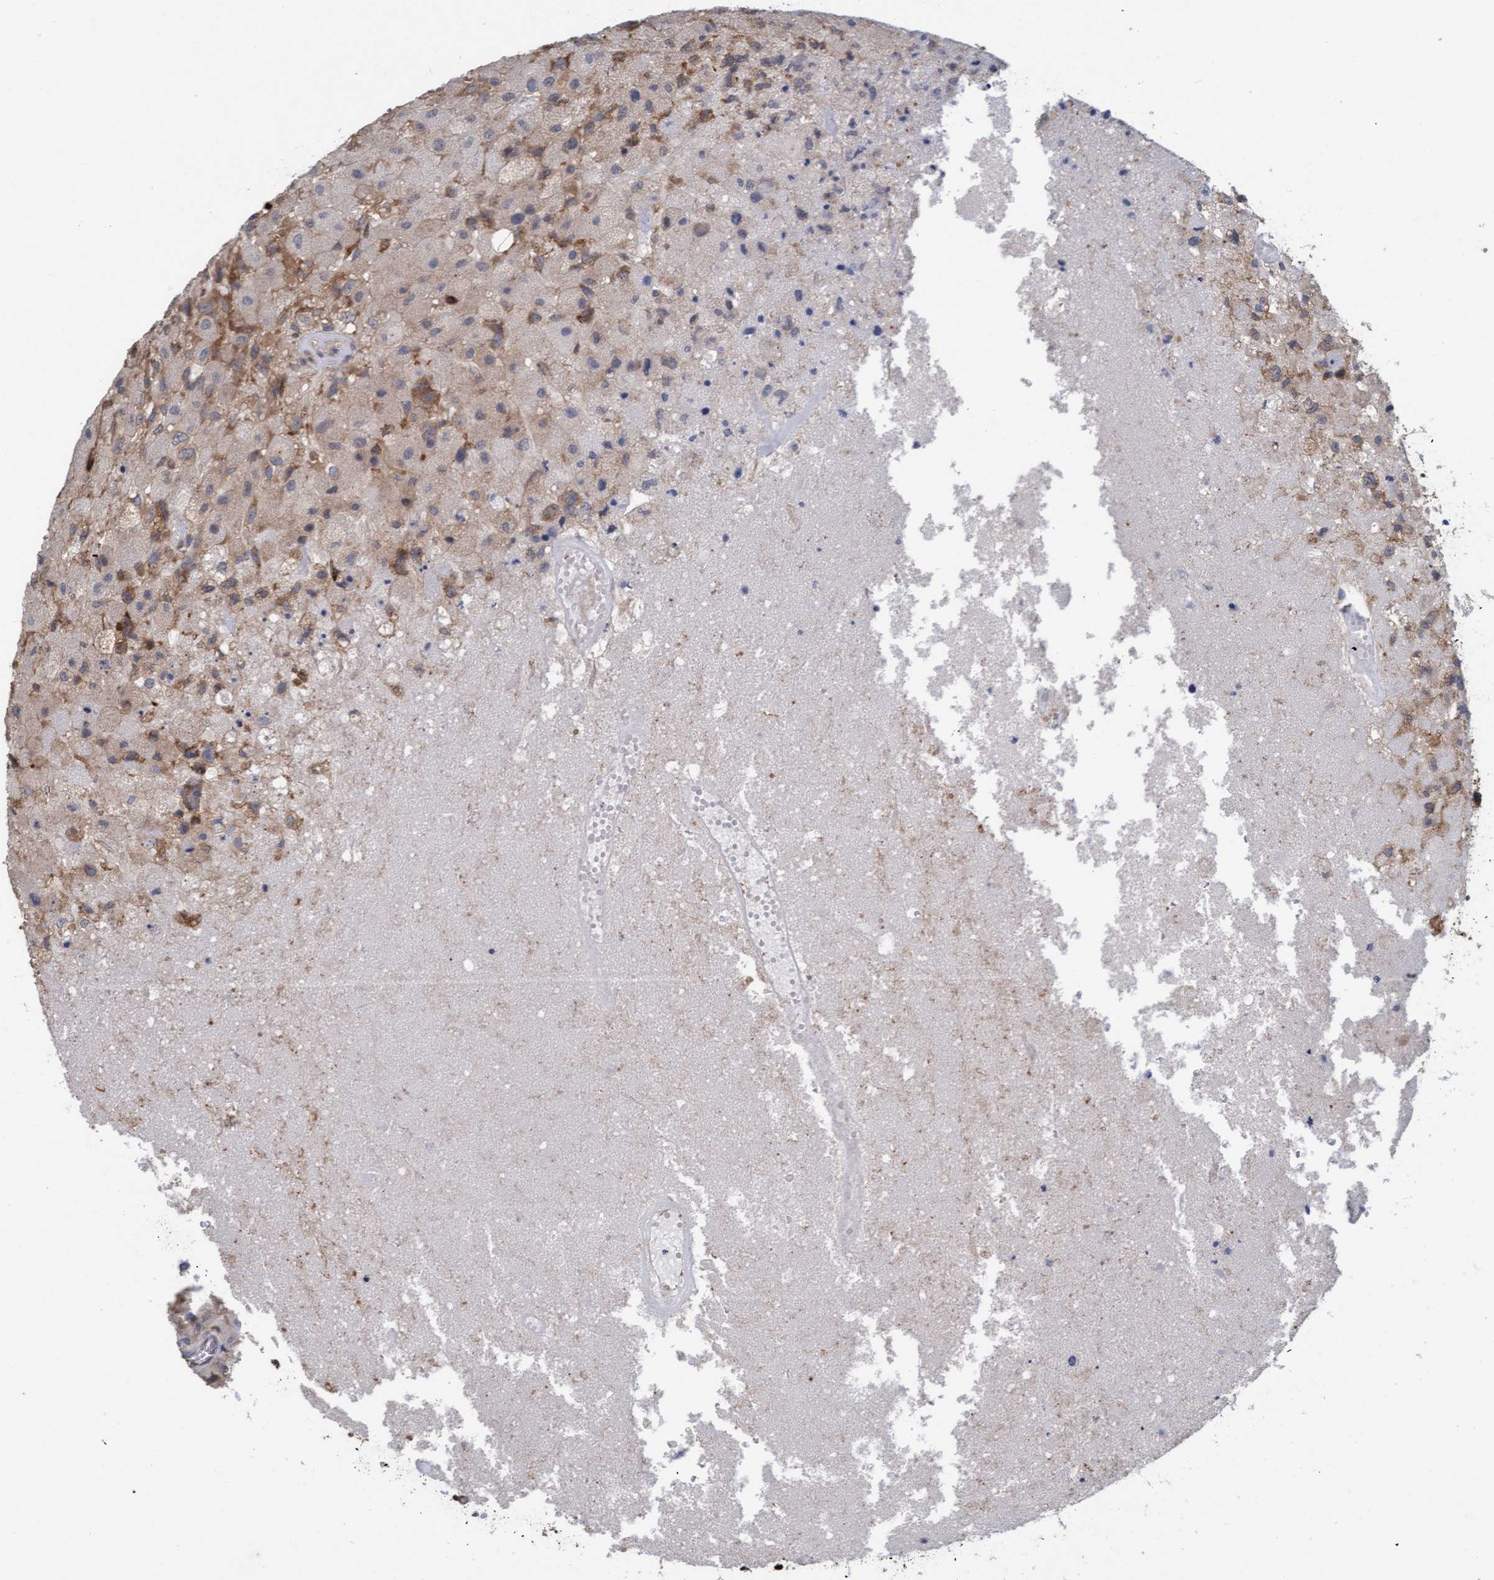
{"staining": {"intensity": "moderate", "quantity": ">75%", "location": "cytoplasmic/membranous"}, "tissue": "glioma", "cell_type": "Tumor cells", "image_type": "cancer", "snomed": [{"axis": "morphology", "description": "Normal tissue, NOS"}, {"axis": "morphology", "description": "Glioma, malignant, High grade"}, {"axis": "topography", "description": "Cerebral cortex"}], "caption": "Immunohistochemistry (DAB (3,3'-diaminobenzidine)) staining of malignant glioma (high-grade) shows moderate cytoplasmic/membranous protein positivity in about >75% of tumor cells.", "gene": "FXR2", "patient": {"sex": "male", "age": 77}}